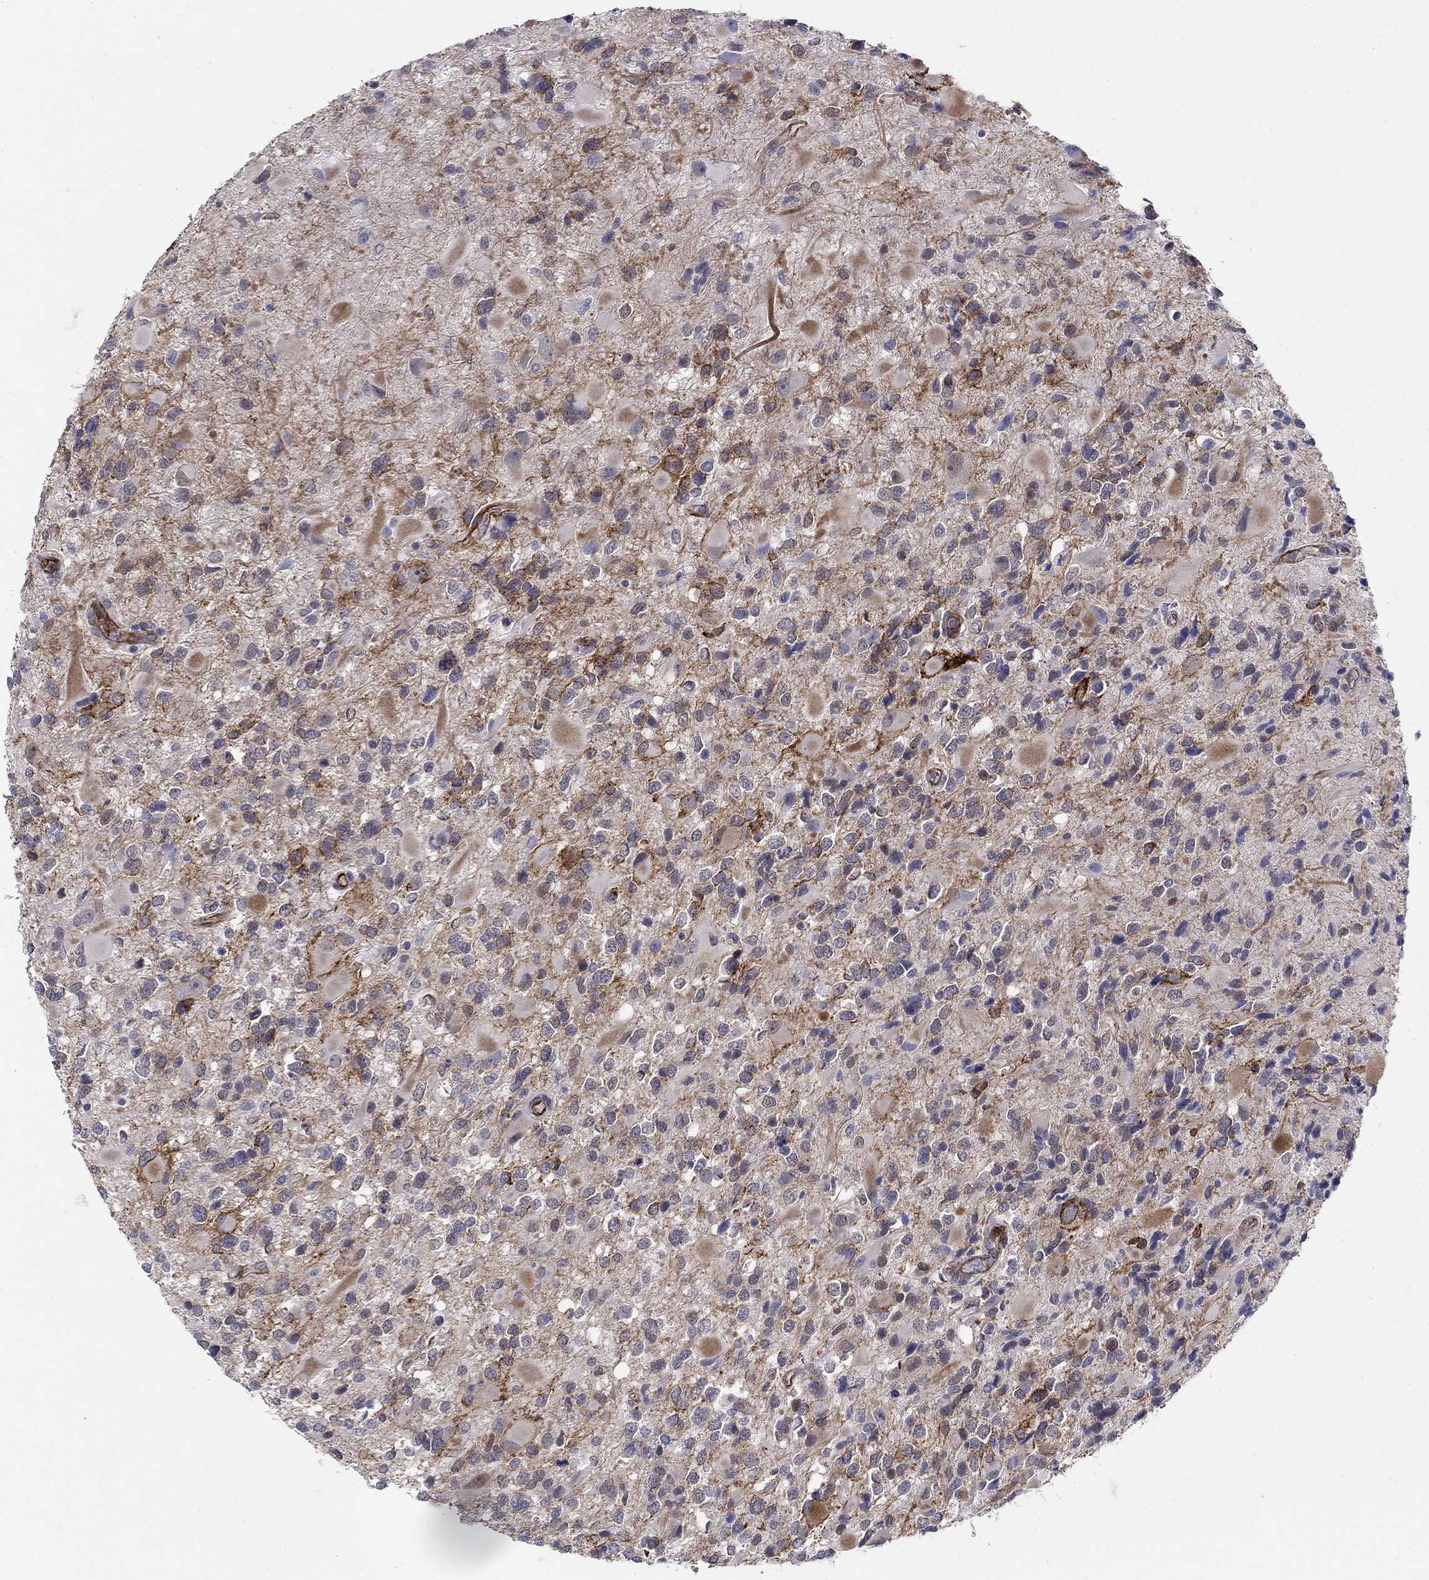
{"staining": {"intensity": "strong", "quantity": "25%-75%", "location": "cytoplasmic/membranous"}, "tissue": "glioma", "cell_type": "Tumor cells", "image_type": "cancer", "snomed": [{"axis": "morphology", "description": "Glioma, malignant, Low grade"}, {"axis": "topography", "description": "Brain"}], "caption": "Human glioma stained for a protein (brown) exhibits strong cytoplasmic/membranous positive positivity in about 25%-75% of tumor cells.", "gene": "KRBA1", "patient": {"sex": "female", "age": 32}}